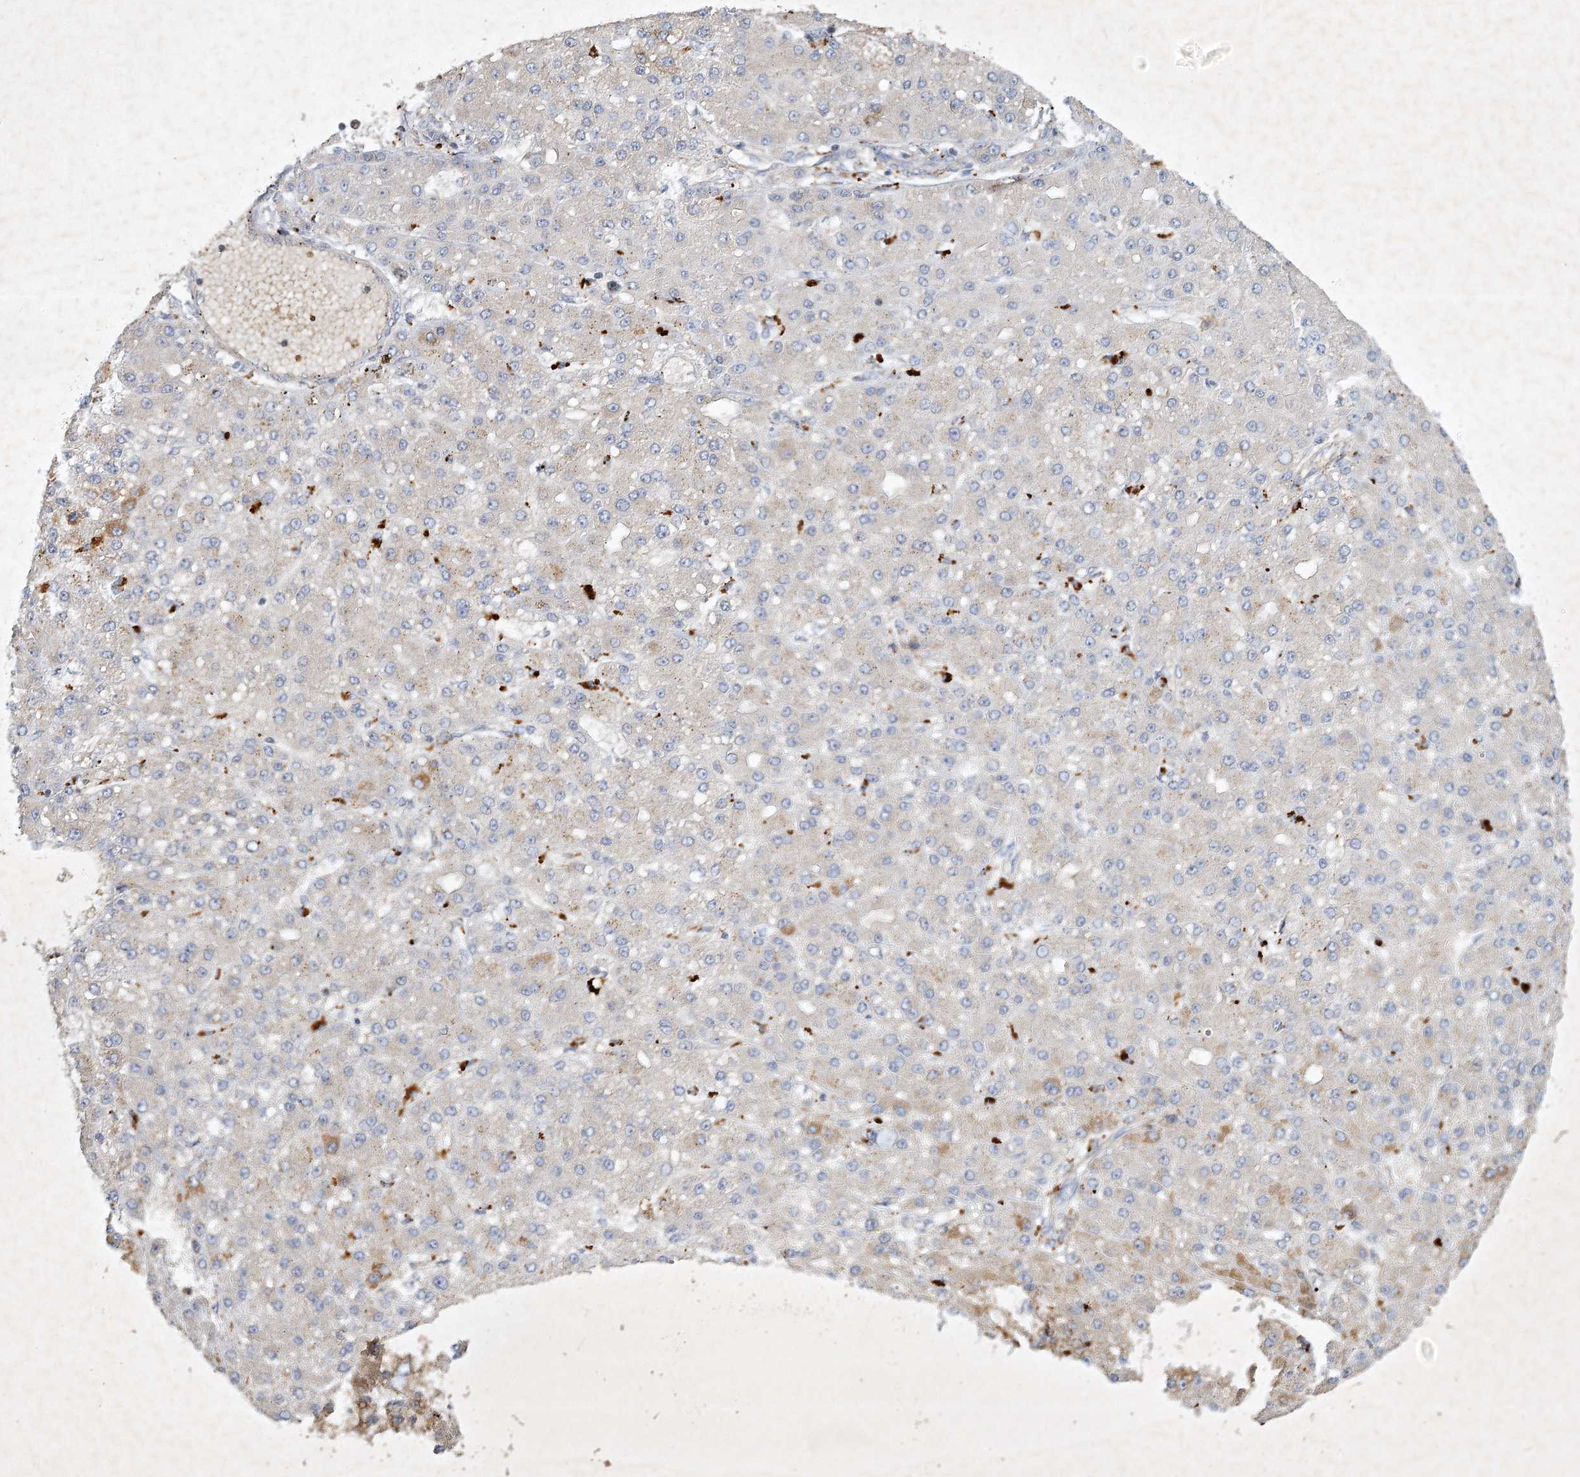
{"staining": {"intensity": "negative", "quantity": "none", "location": "none"}, "tissue": "liver cancer", "cell_type": "Tumor cells", "image_type": "cancer", "snomed": [{"axis": "morphology", "description": "Carcinoma, Hepatocellular, NOS"}, {"axis": "topography", "description": "Liver"}], "caption": "Photomicrograph shows no protein expression in tumor cells of liver cancer tissue.", "gene": "PYROXD2", "patient": {"sex": "male", "age": 67}}